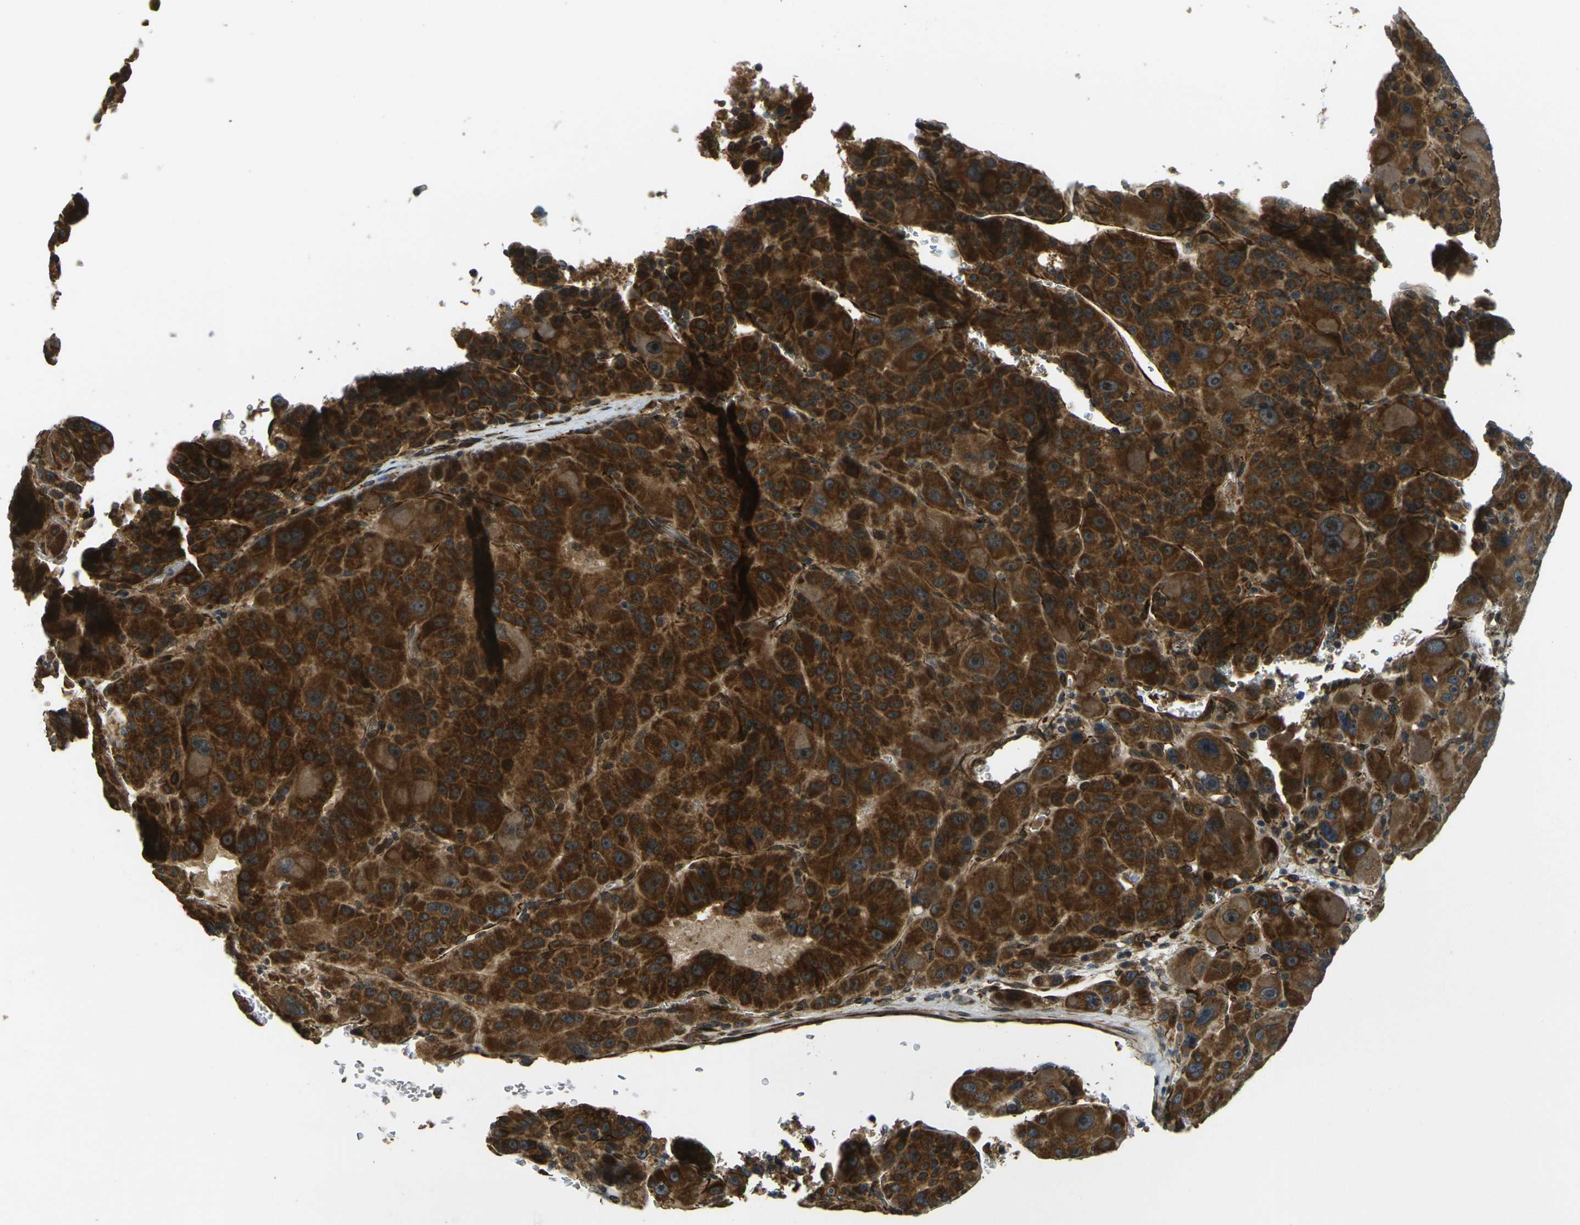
{"staining": {"intensity": "strong", "quantity": ">75%", "location": "cytoplasmic/membranous"}, "tissue": "liver cancer", "cell_type": "Tumor cells", "image_type": "cancer", "snomed": [{"axis": "morphology", "description": "Carcinoma, Hepatocellular, NOS"}, {"axis": "topography", "description": "Liver"}], "caption": "Immunohistochemistry photomicrograph of neoplastic tissue: human liver cancer (hepatocellular carcinoma) stained using immunohistochemistry demonstrates high levels of strong protein expression localized specifically in the cytoplasmic/membranous of tumor cells, appearing as a cytoplasmic/membranous brown color.", "gene": "FUT11", "patient": {"sex": "male", "age": 76}}